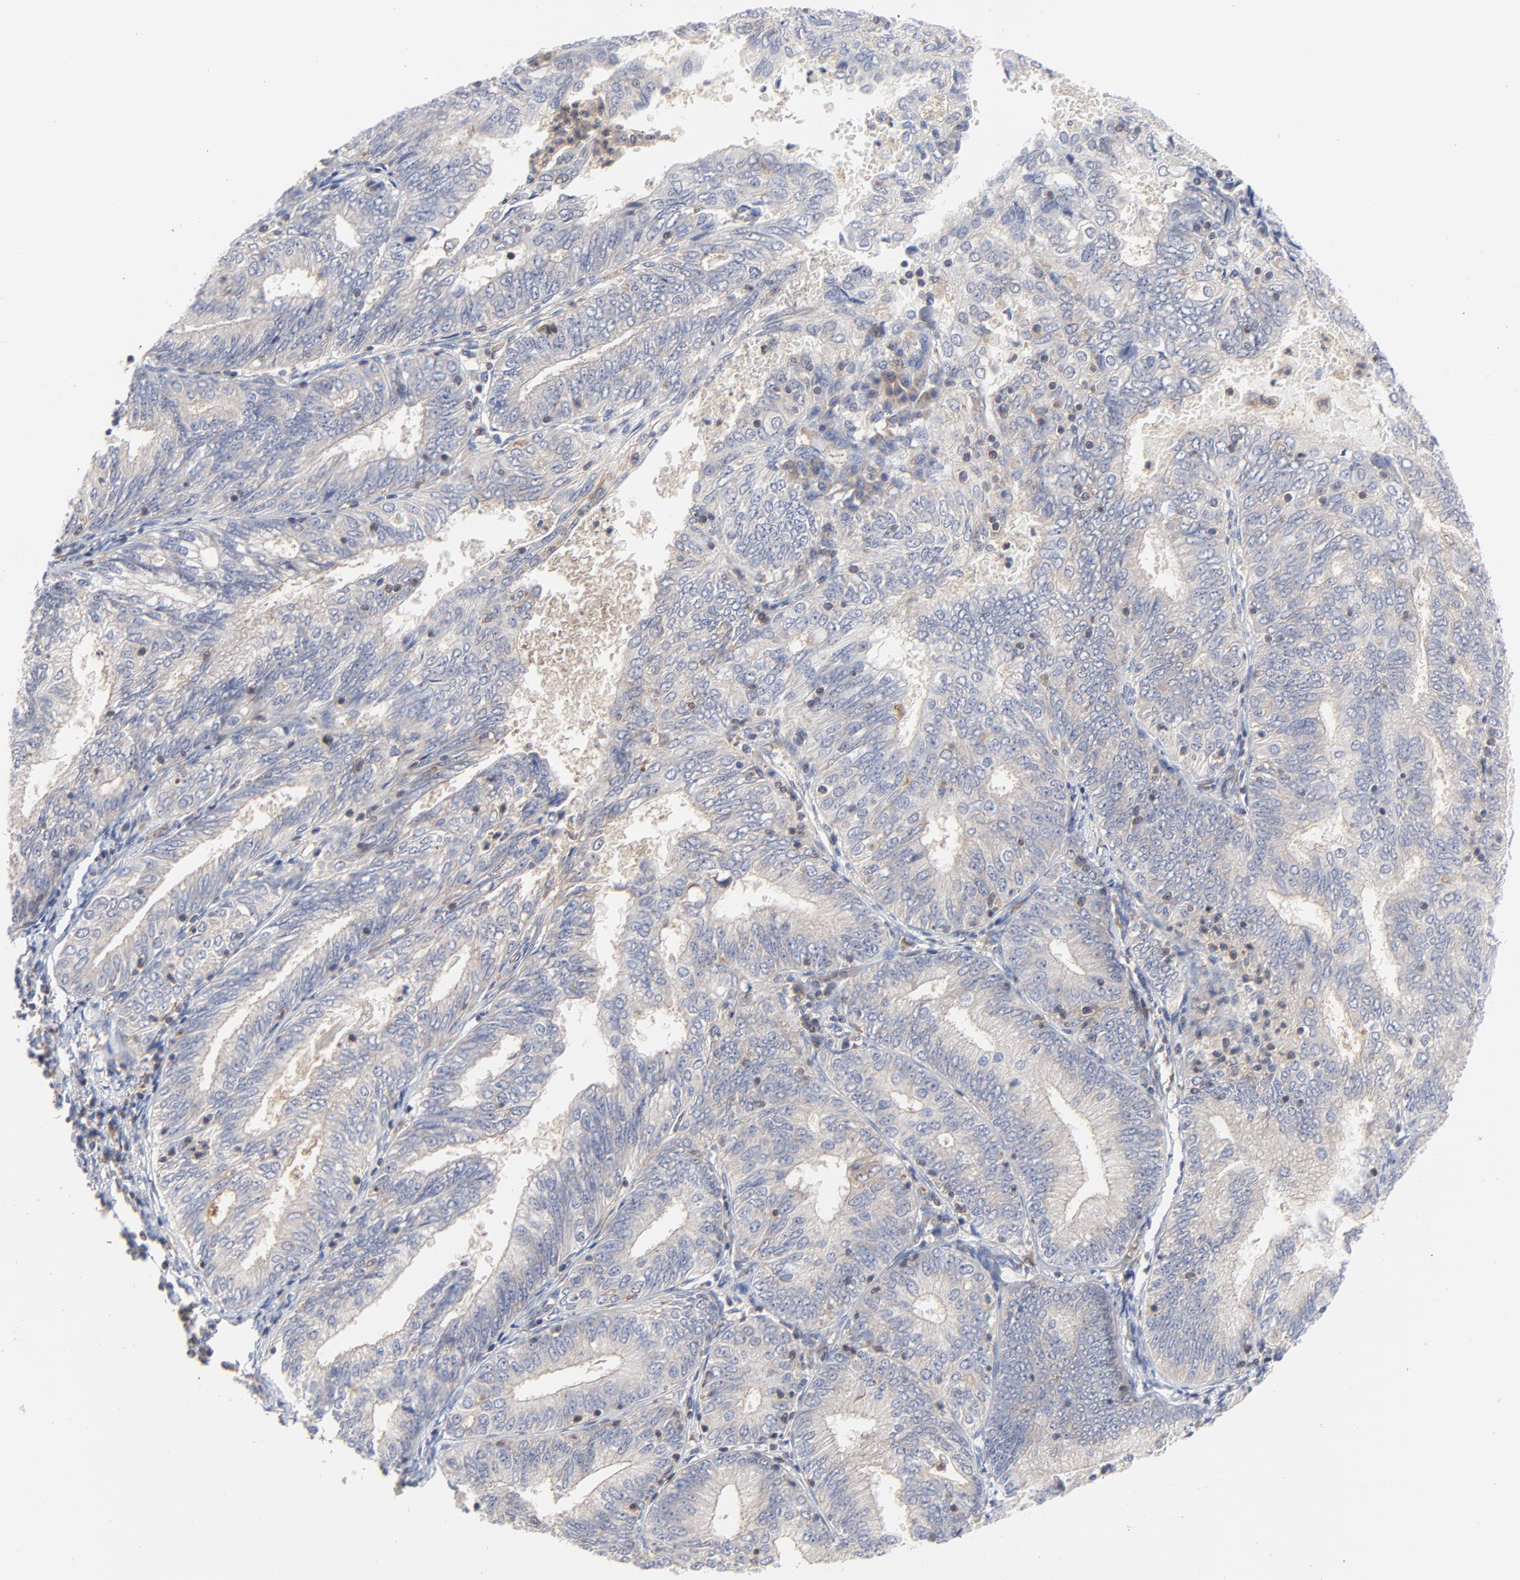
{"staining": {"intensity": "weak", "quantity": "<25%", "location": "cytoplasmic/membranous"}, "tissue": "endometrial cancer", "cell_type": "Tumor cells", "image_type": "cancer", "snomed": [{"axis": "morphology", "description": "Adenocarcinoma, NOS"}, {"axis": "topography", "description": "Endometrium"}], "caption": "Tumor cells show no significant expression in endometrial cancer (adenocarcinoma).", "gene": "CAB39L", "patient": {"sex": "female", "age": 69}}